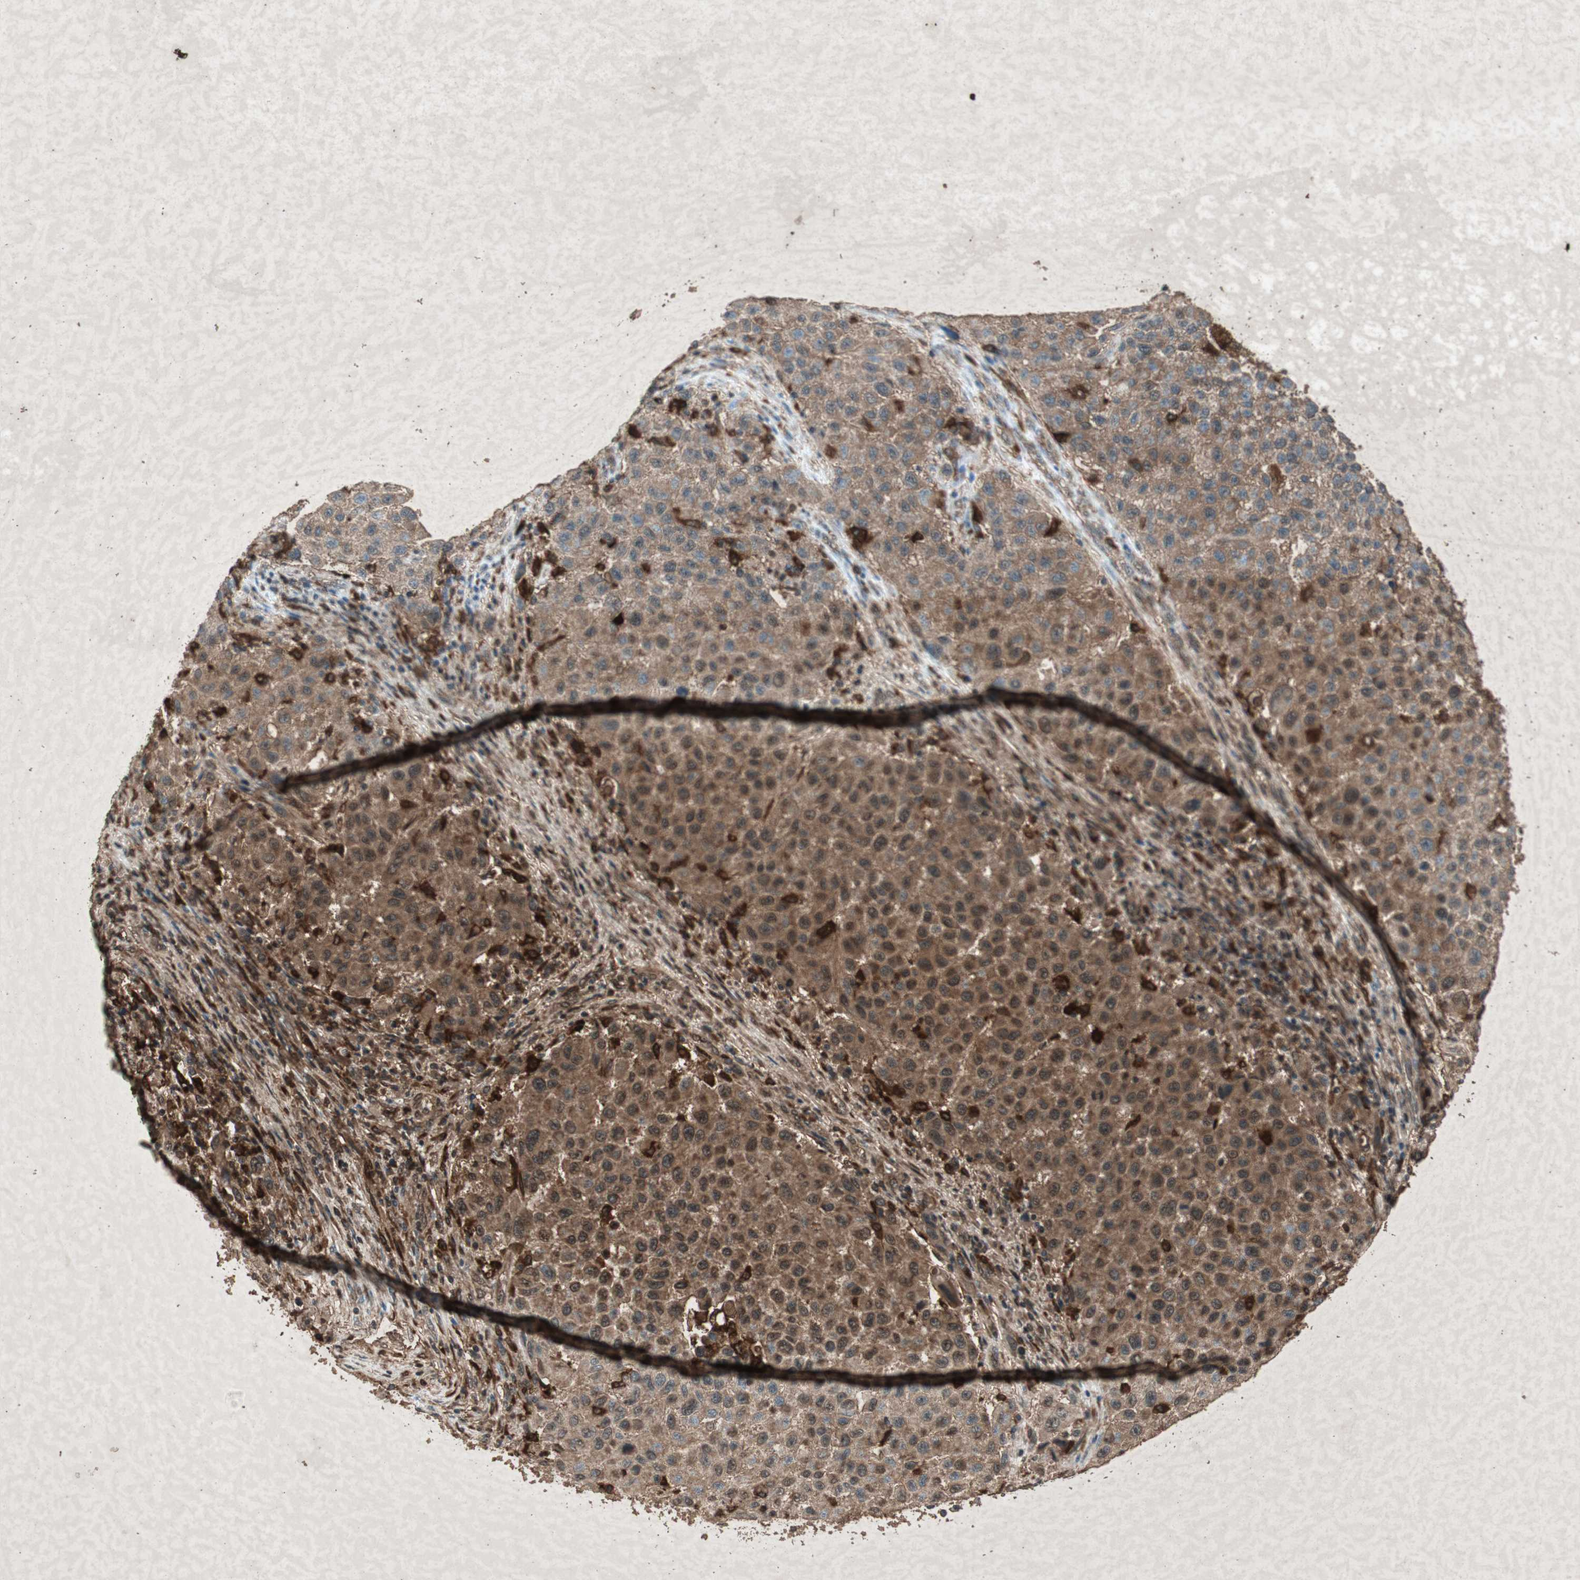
{"staining": {"intensity": "moderate", "quantity": ">75%", "location": "cytoplasmic/membranous"}, "tissue": "melanoma", "cell_type": "Tumor cells", "image_type": "cancer", "snomed": [{"axis": "morphology", "description": "Malignant melanoma, Metastatic site"}, {"axis": "topography", "description": "Lymph node"}], "caption": "Malignant melanoma (metastatic site) stained with a brown dye reveals moderate cytoplasmic/membranous positive staining in approximately >75% of tumor cells.", "gene": "TYROBP", "patient": {"sex": "male", "age": 61}}